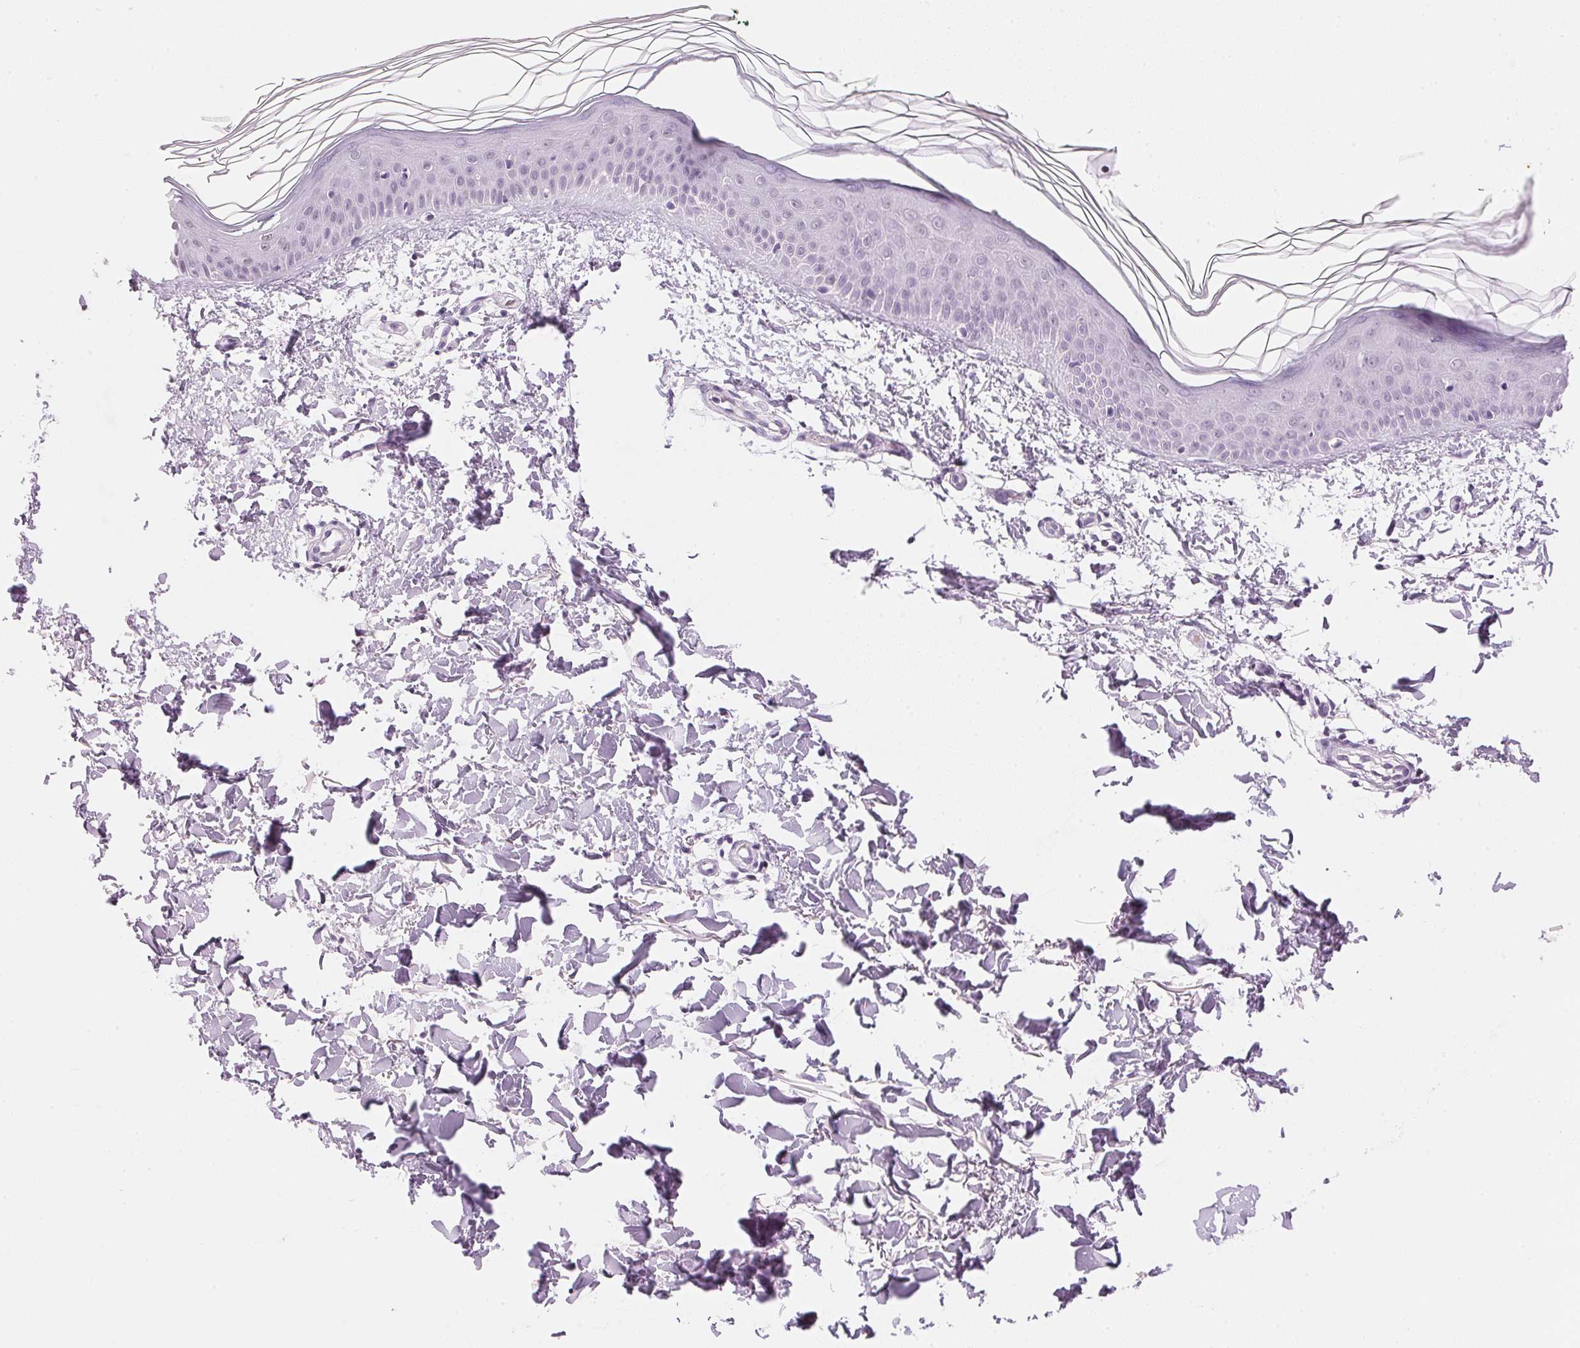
{"staining": {"intensity": "negative", "quantity": "none", "location": "none"}, "tissue": "skin", "cell_type": "Fibroblasts", "image_type": "normal", "snomed": [{"axis": "morphology", "description": "Normal tissue, NOS"}, {"axis": "topography", "description": "Skin"}], "caption": "IHC histopathology image of unremarkable skin: human skin stained with DAB exhibits no significant protein expression in fibroblasts. (DAB immunohistochemistry with hematoxylin counter stain).", "gene": "CYP11B1", "patient": {"sex": "female", "age": 62}}